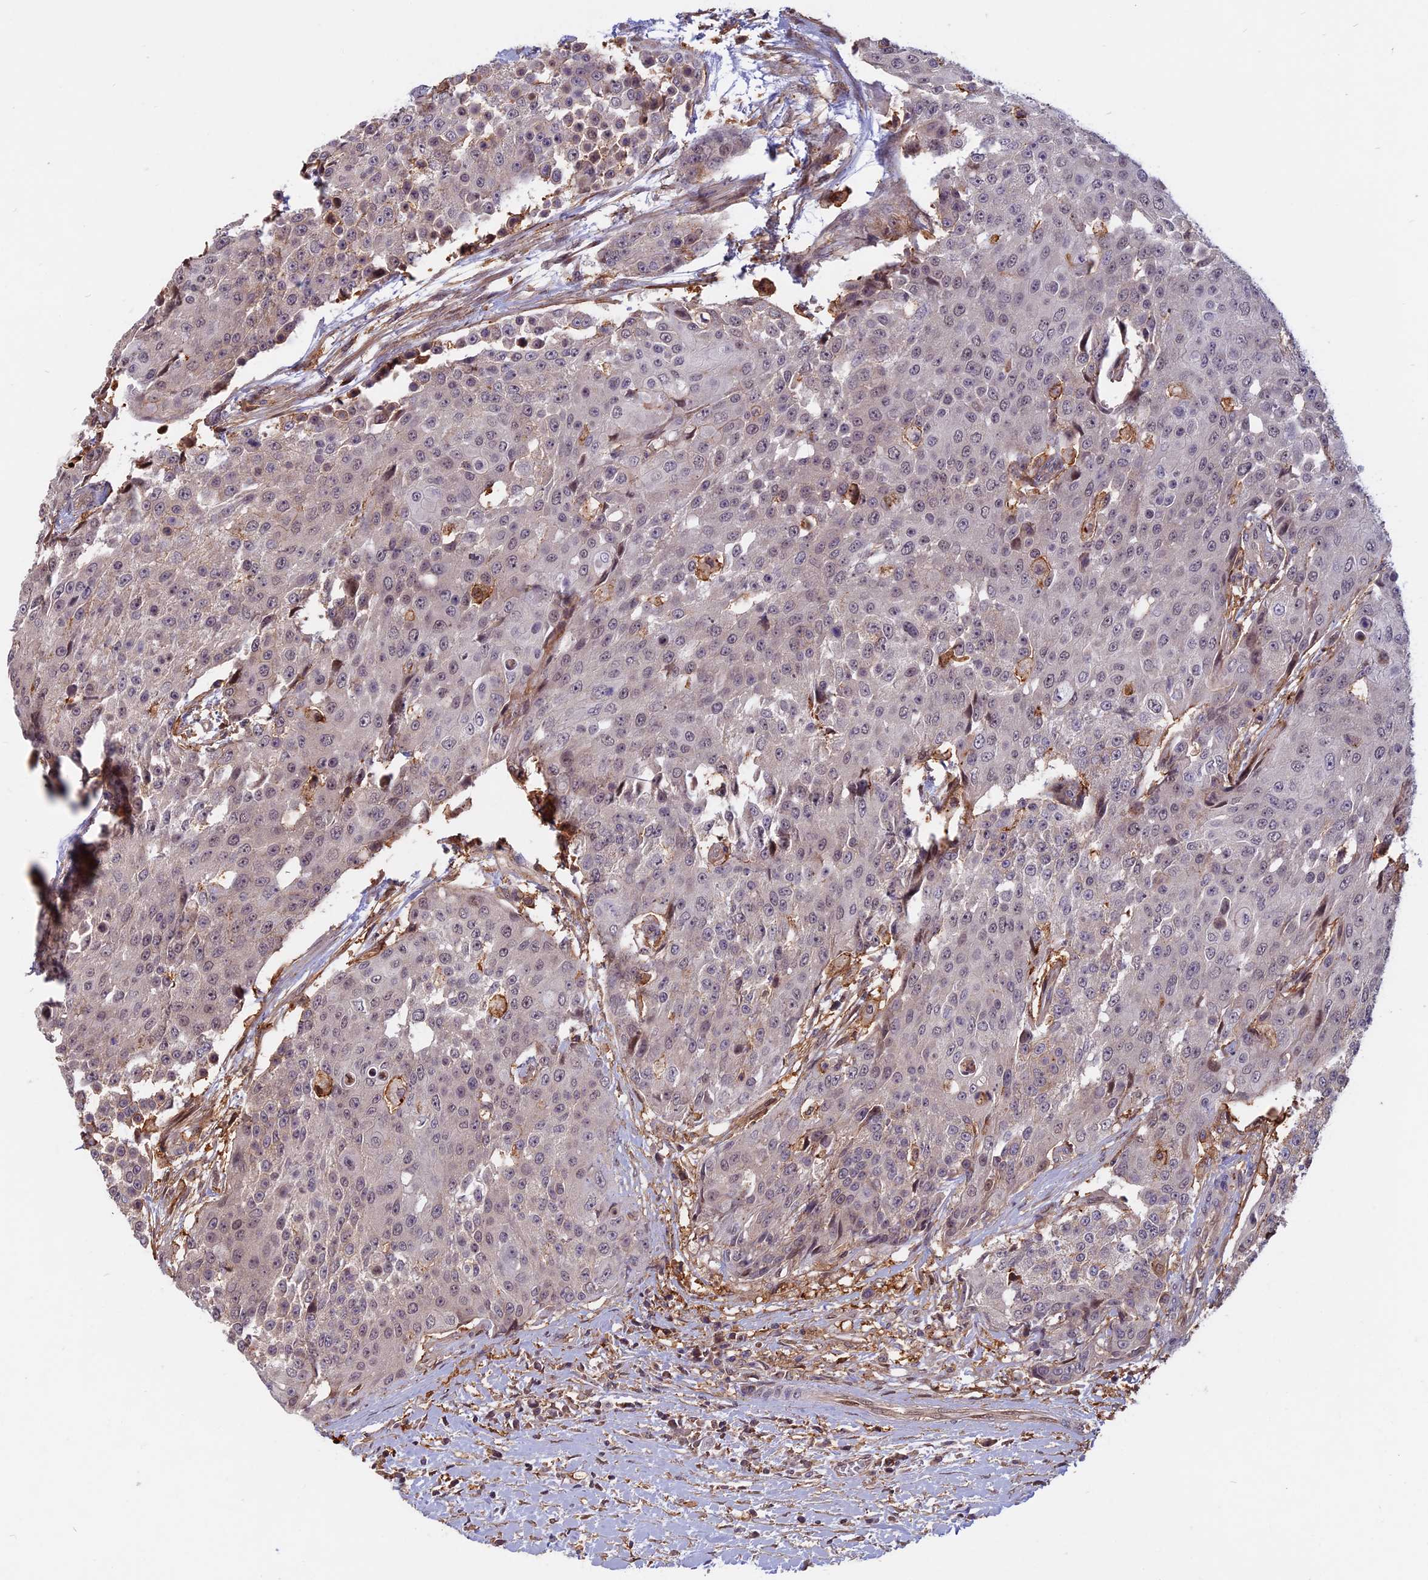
{"staining": {"intensity": "weak", "quantity": "<25%", "location": "cytoplasmic/membranous"}, "tissue": "urothelial cancer", "cell_type": "Tumor cells", "image_type": "cancer", "snomed": [{"axis": "morphology", "description": "Urothelial carcinoma, High grade"}, {"axis": "topography", "description": "Urinary bladder"}], "caption": "Micrograph shows no protein staining in tumor cells of urothelial cancer tissue.", "gene": "SPG11", "patient": {"sex": "female", "age": 63}}